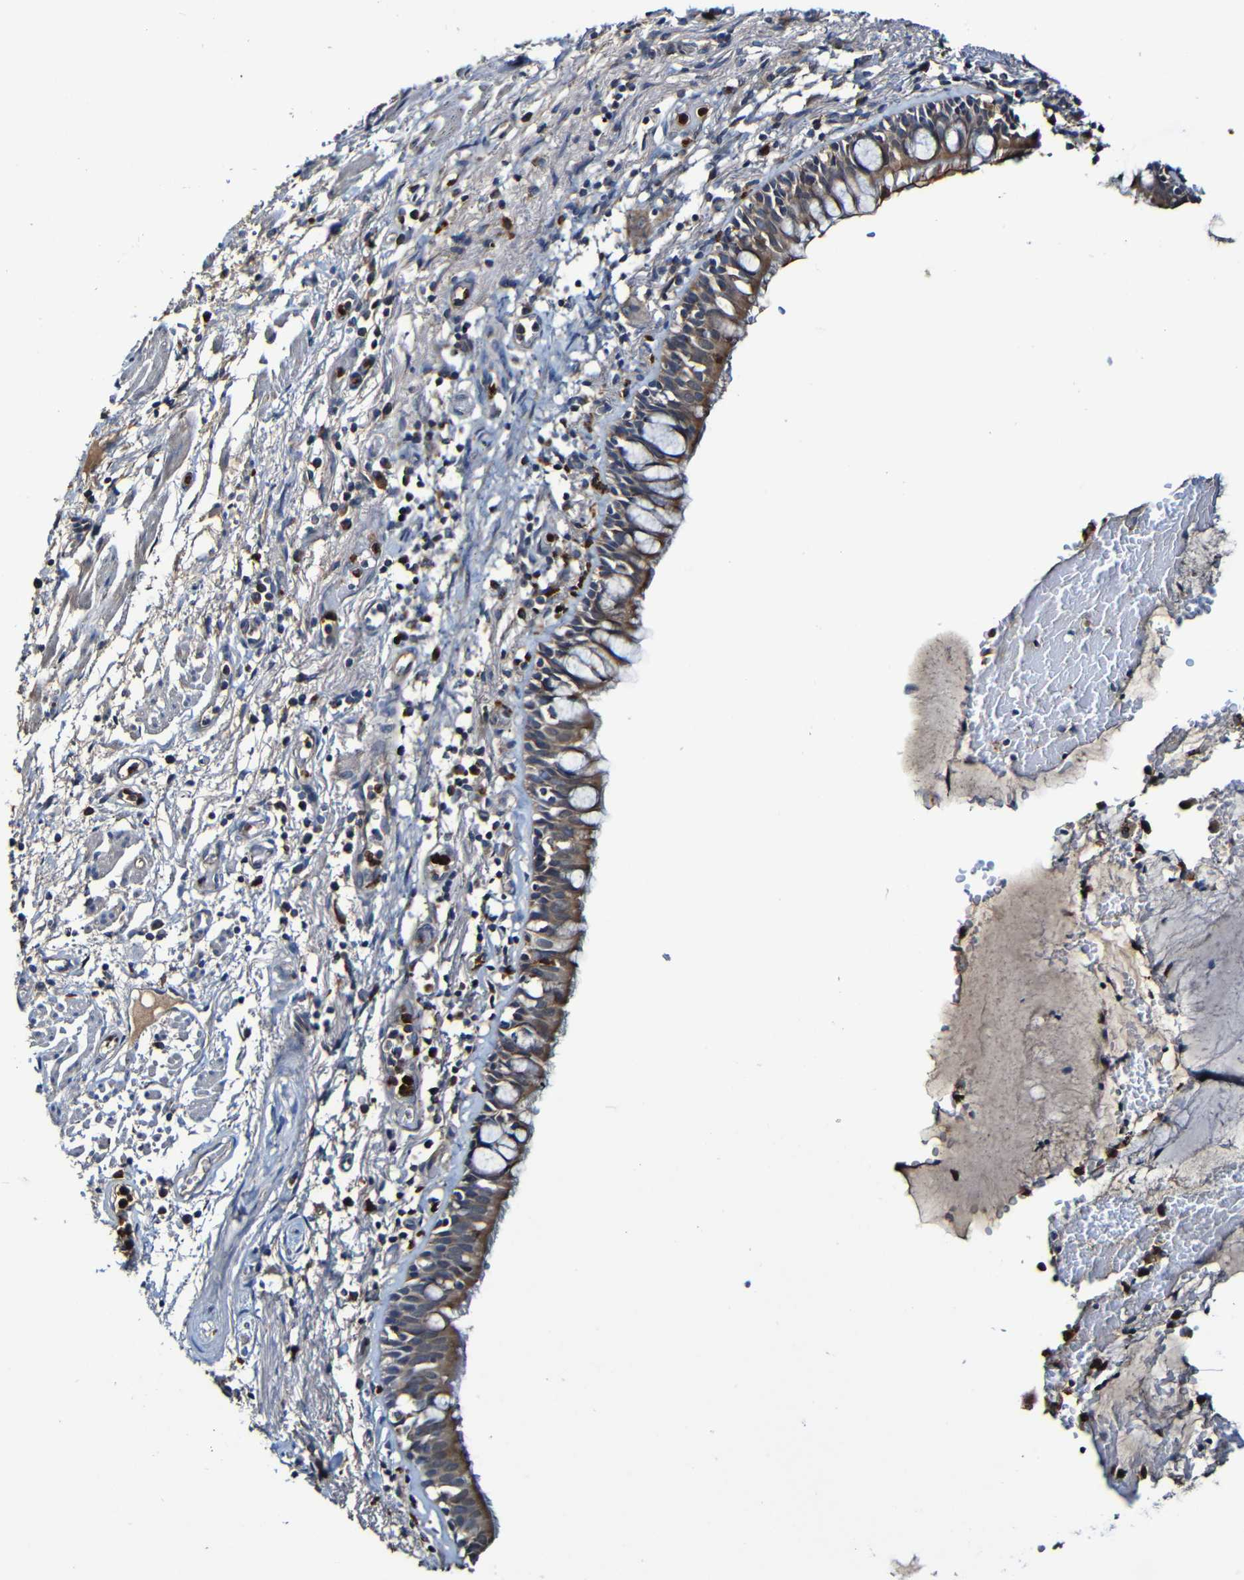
{"staining": {"intensity": "moderate", "quantity": ">75%", "location": "cytoplasmic/membranous"}, "tissue": "bronchus", "cell_type": "Respiratory epithelial cells", "image_type": "normal", "snomed": [{"axis": "morphology", "description": "Normal tissue, NOS"}, {"axis": "morphology", "description": "Inflammation, NOS"}, {"axis": "topography", "description": "Cartilage tissue"}, {"axis": "topography", "description": "Bronchus"}], "caption": "Immunohistochemistry (IHC) micrograph of benign bronchus stained for a protein (brown), which demonstrates medium levels of moderate cytoplasmic/membranous positivity in about >75% of respiratory epithelial cells.", "gene": "ADAM15", "patient": {"sex": "male", "age": 77}}